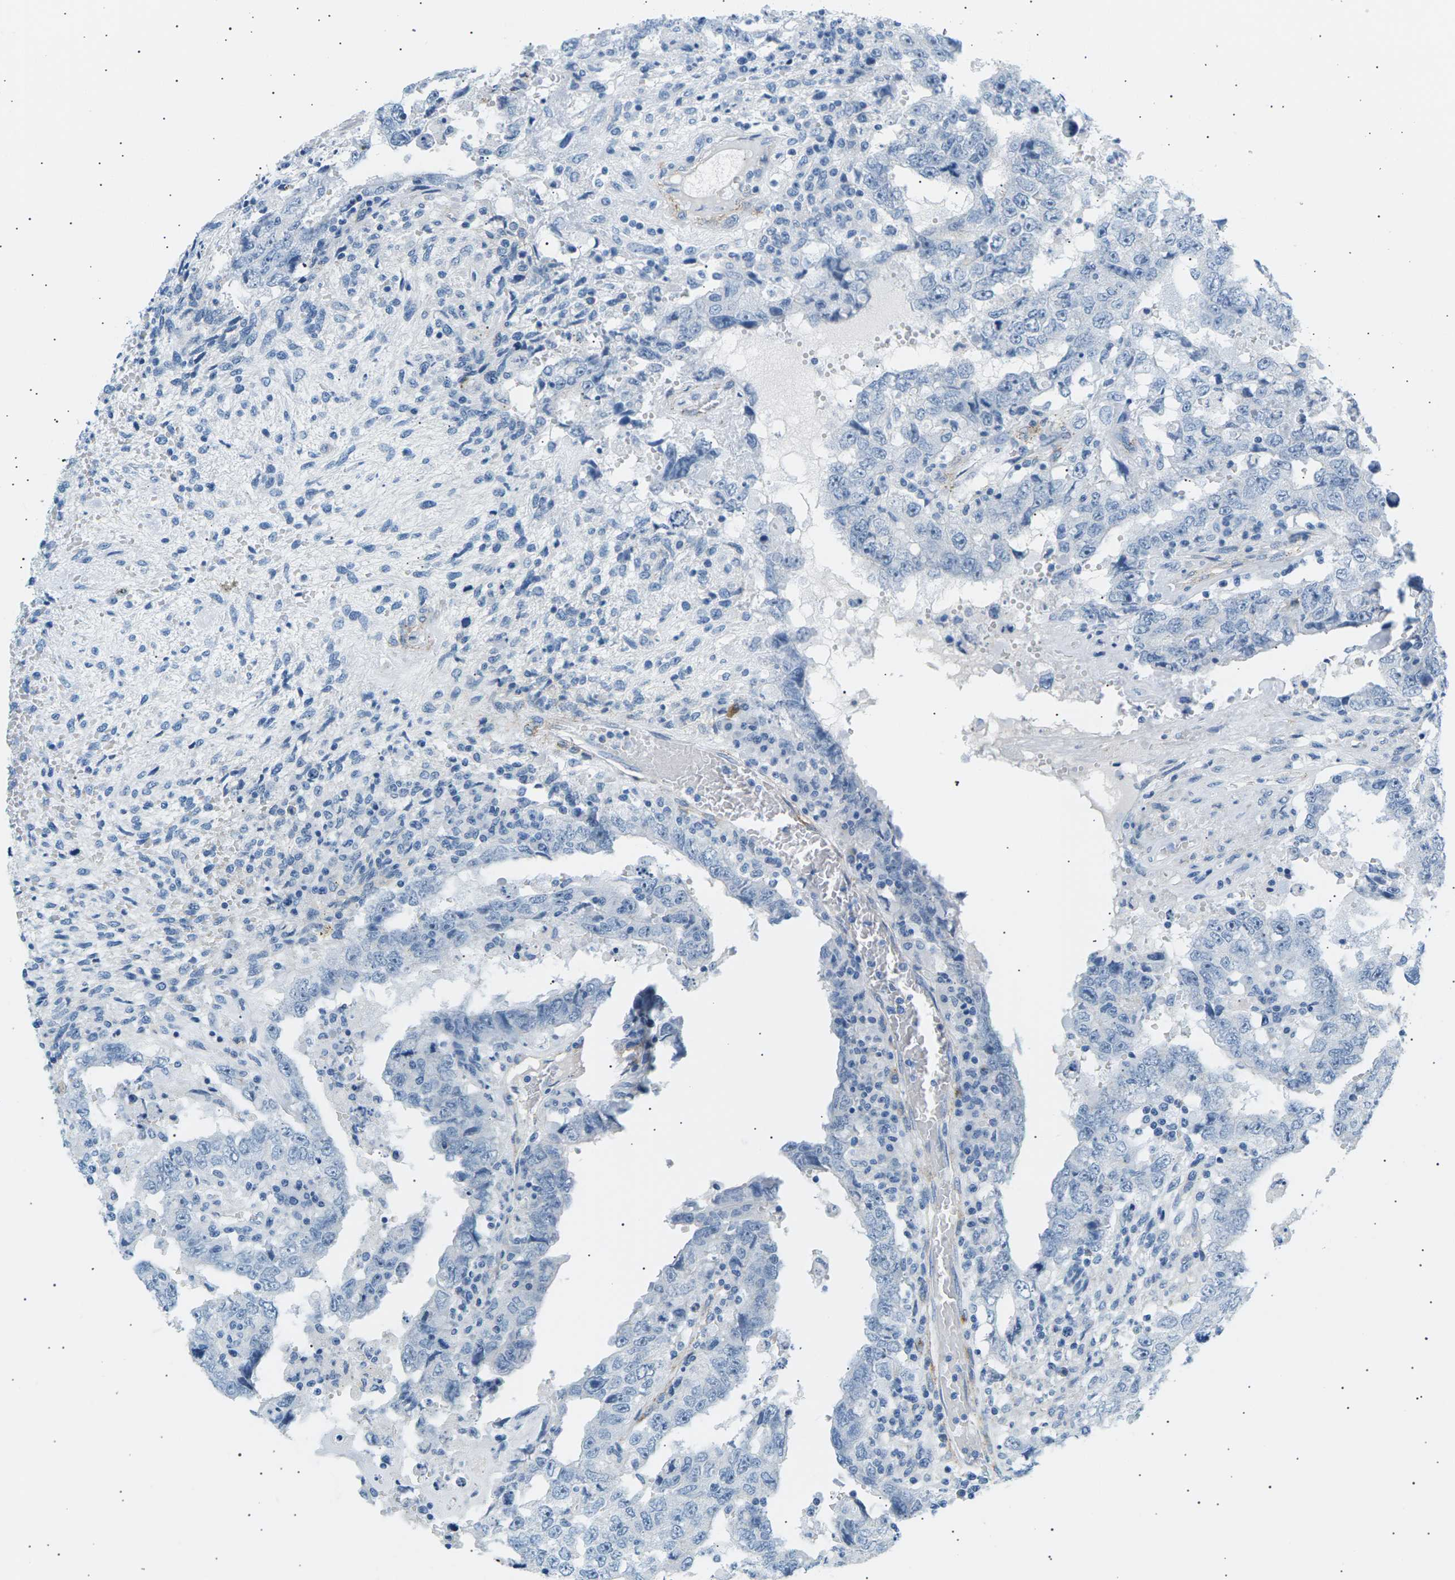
{"staining": {"intensity": "negative", "quantity": "none", "location": "none"}, "tissue": "testis cancer", "cell_type": "Tumor cells", "image_type": "cancer", "snomed": [{"axis": "morphology", "description": "Carcinoma, Embryonal, NOS"}, {"axis": "topography", "description": "Testis"}], "caption": "Immunohistochemistry of embryonal carcinoma (testis) displays no positivity in tumor cells. Nuclei are stained in blue.", "gene": "SEPTIN5", "patient": {"sex": "male", "age": 26}}